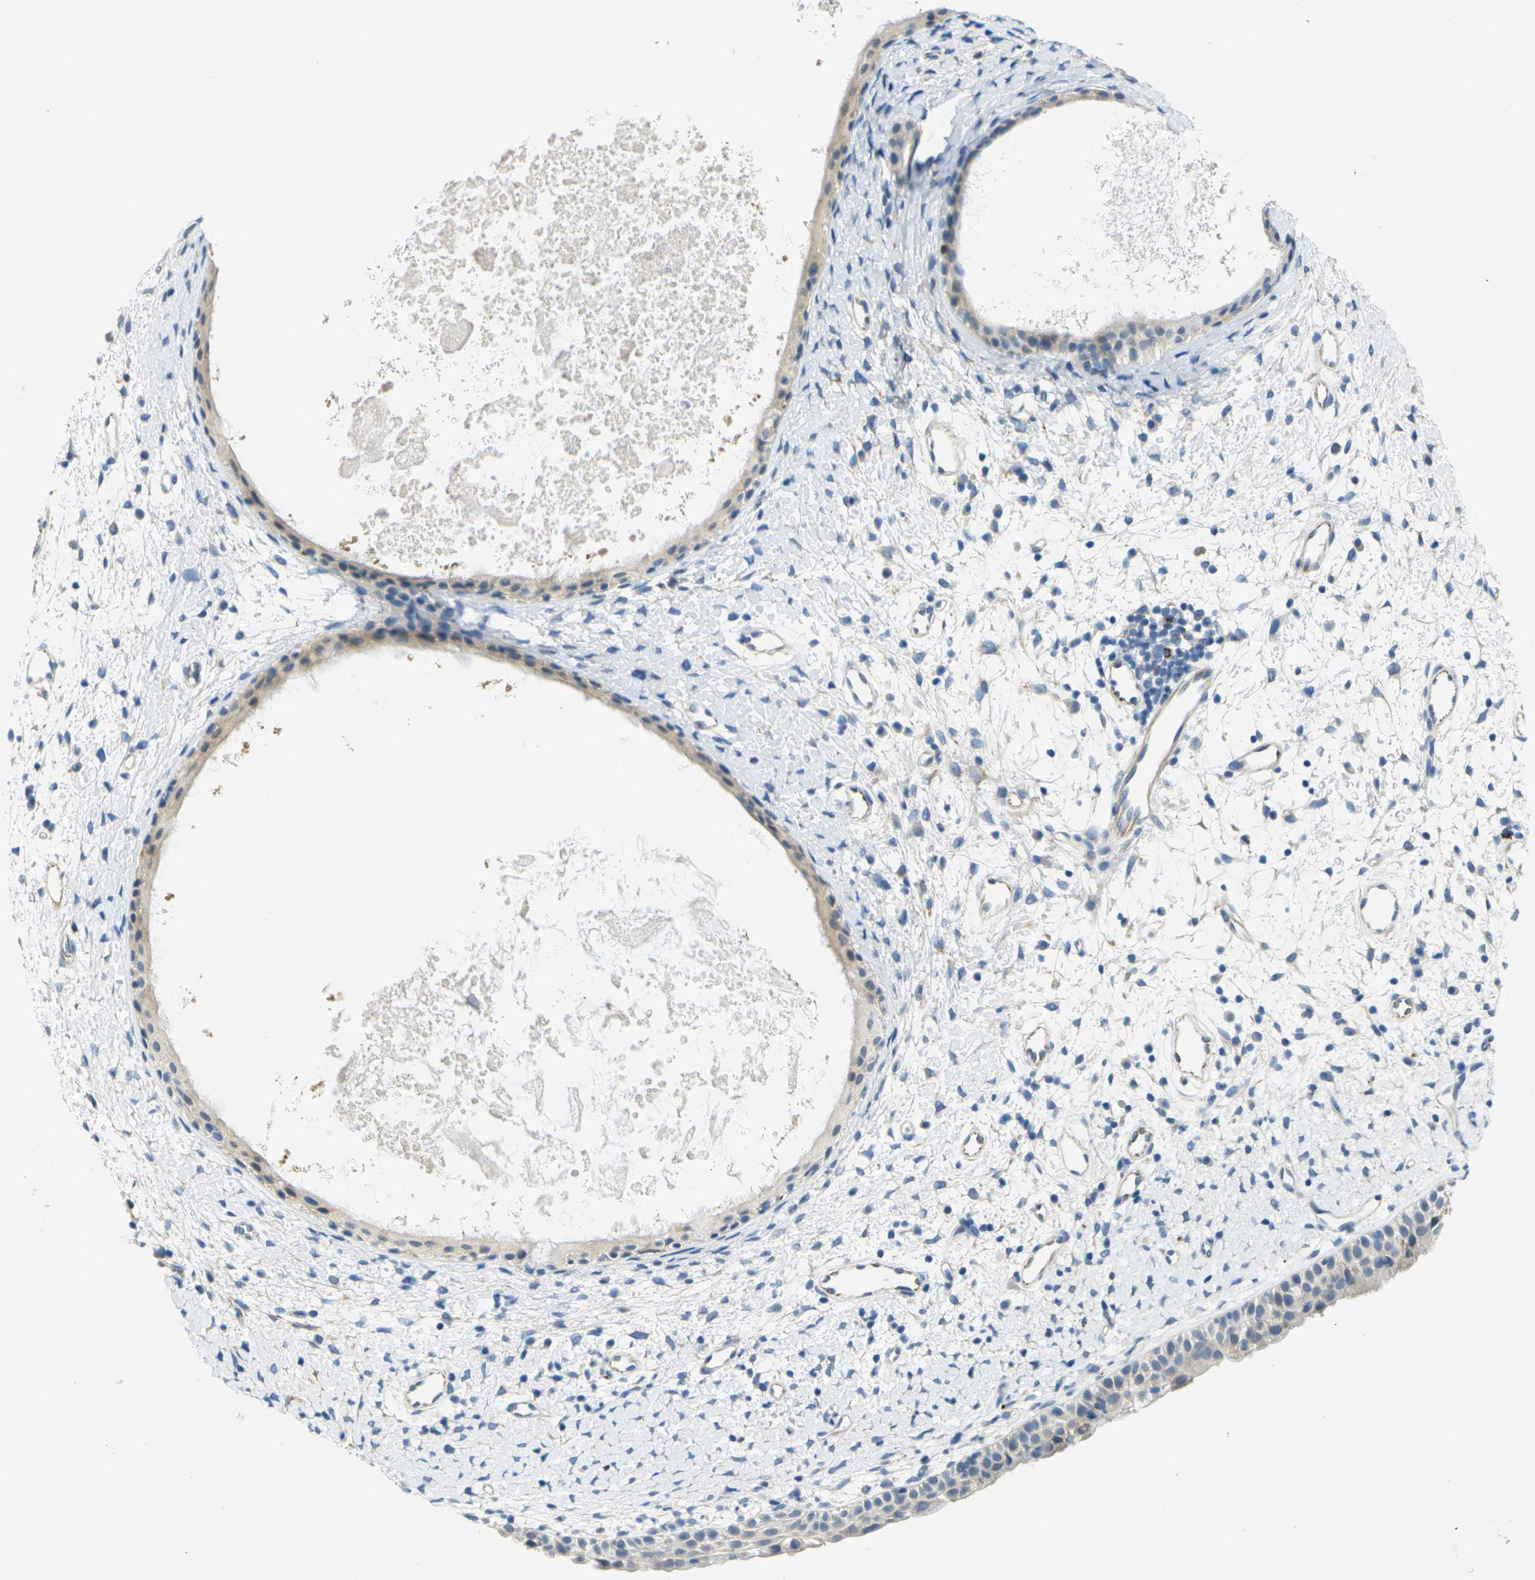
{"staining": {"intensity": "weak", "quantity": "25%-75%", "location": "cytoplasmic/membranous"}, "tissue": "nasopharynx", "cell_type": "Respiratory epithelial cells", "image_type": "normal", "snomed": [{"axis": "morphology", "description": "Normal tissue, NOS"}, {"axis": "topography", "description": "Nasopharynx"}], "caption": "Immunohistochemical staining of normal human nasopharynx shows weak cytoplasmic/membranous protein expression in approximately 25%-75% of respiratory epithelial cells.", "gene": "CYP2C8", "patient": {"sex": "male", "age": 22}}